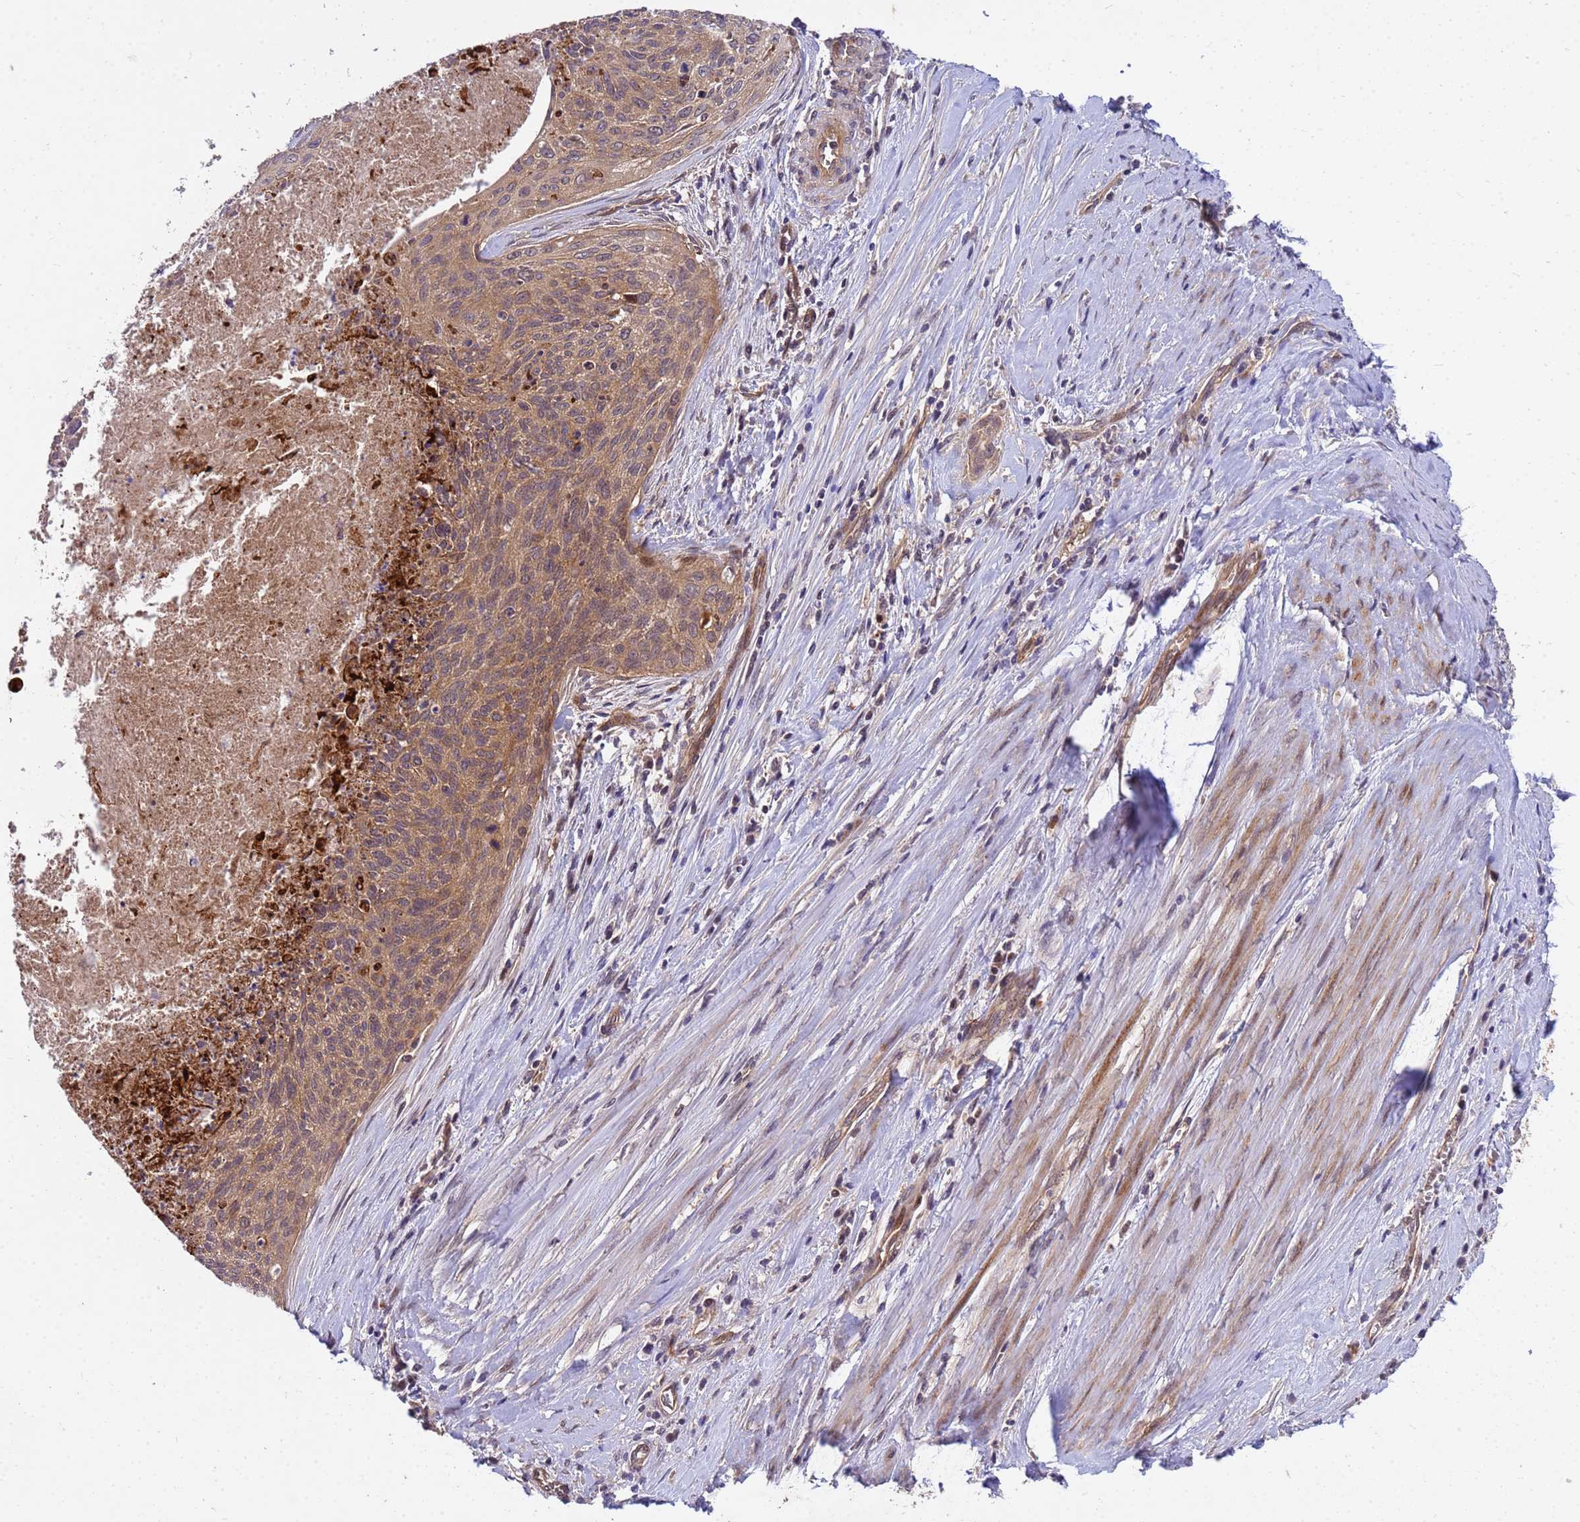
{"staining": {"intensity": "moderate", "quantity": ">75%", "location": "cytoplasmic/membranous"}, "tissue": "cervical cancer", "cell_type": "Tumor cells", "image_type": "cancer", "snomed": [{"axis": "morphology", "description": "Squamous cell carcinoma, NOS"}, {"axis": "topography", "description": "Cervix"}], "caption": "Immunohistochemical staining of cervical cancer displays moderate cytoplasmic/membranous protein staining in approximately >75% of tumor cells. The staining was performed using DAB (3,3'-diaminobenzidine), with brown indicating positive protein expression. Nuclei are stained blue with hematoxylin.", "gene": "PPP2CB", "patient": {"sex": "female", "age": 55}}